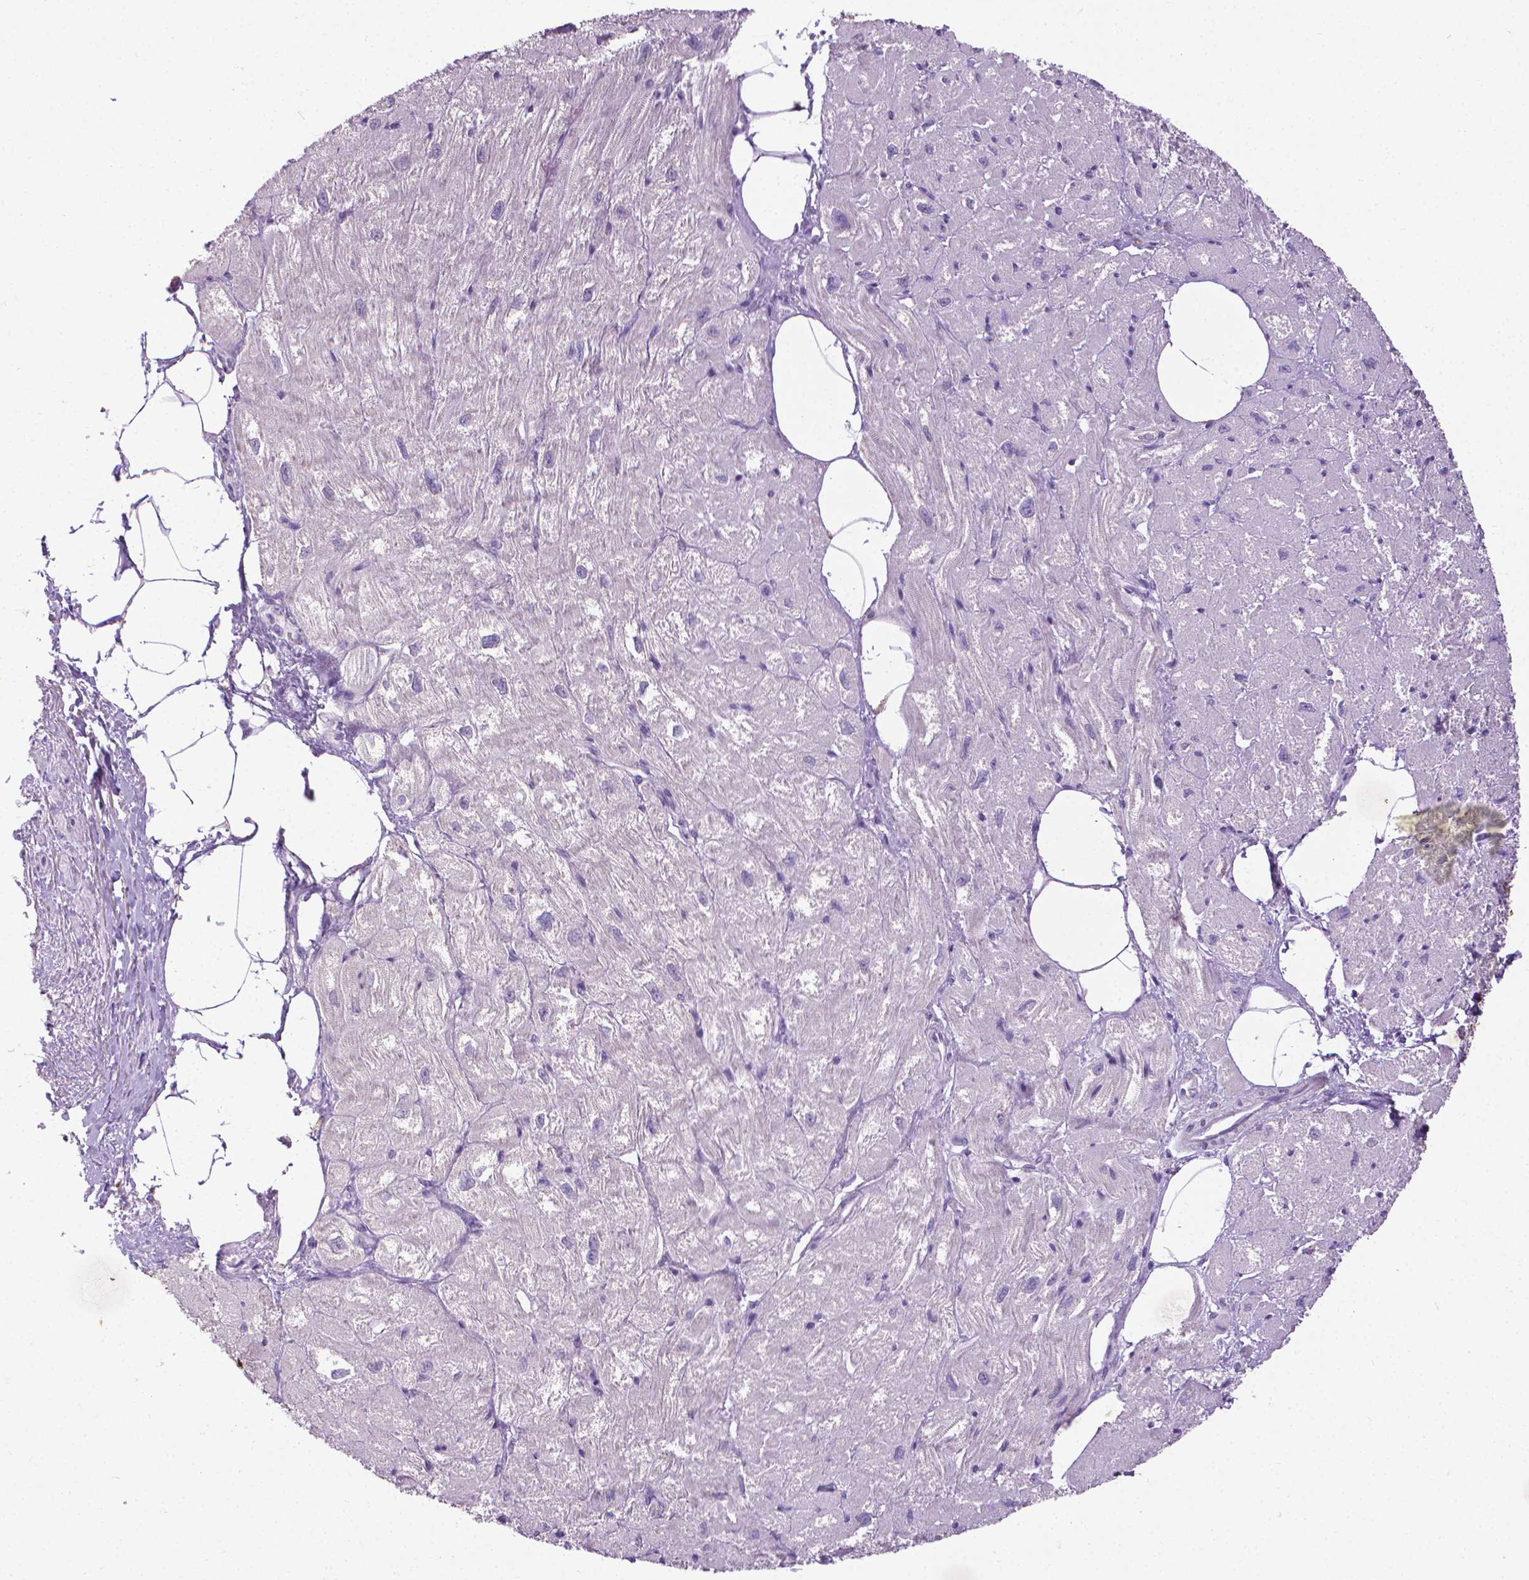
{"staining": {"intensity": "negative", "quantity": "none", "location": "none"}, "tissue": "heart muscle", "cell_type": "Cardiomyocytes", "image_type": "normal", "snomed": [{"axis": "morphology", "description": "Normal tissue, NOS"}, {"axis": "topography", "description": "Heart"}], "caption": "DAB immunohistochemical staining of unremarkable human heart muscle demonstrates no significant positivity in cardiomyocytes. The staining was performed using DAB to visualize the protein expression in brown, while the nuclei were stained in blue with hematoxylin (Magnification: 20x).", "gene": "KRT5", "patient": {"sex": "female", "age": 62}}